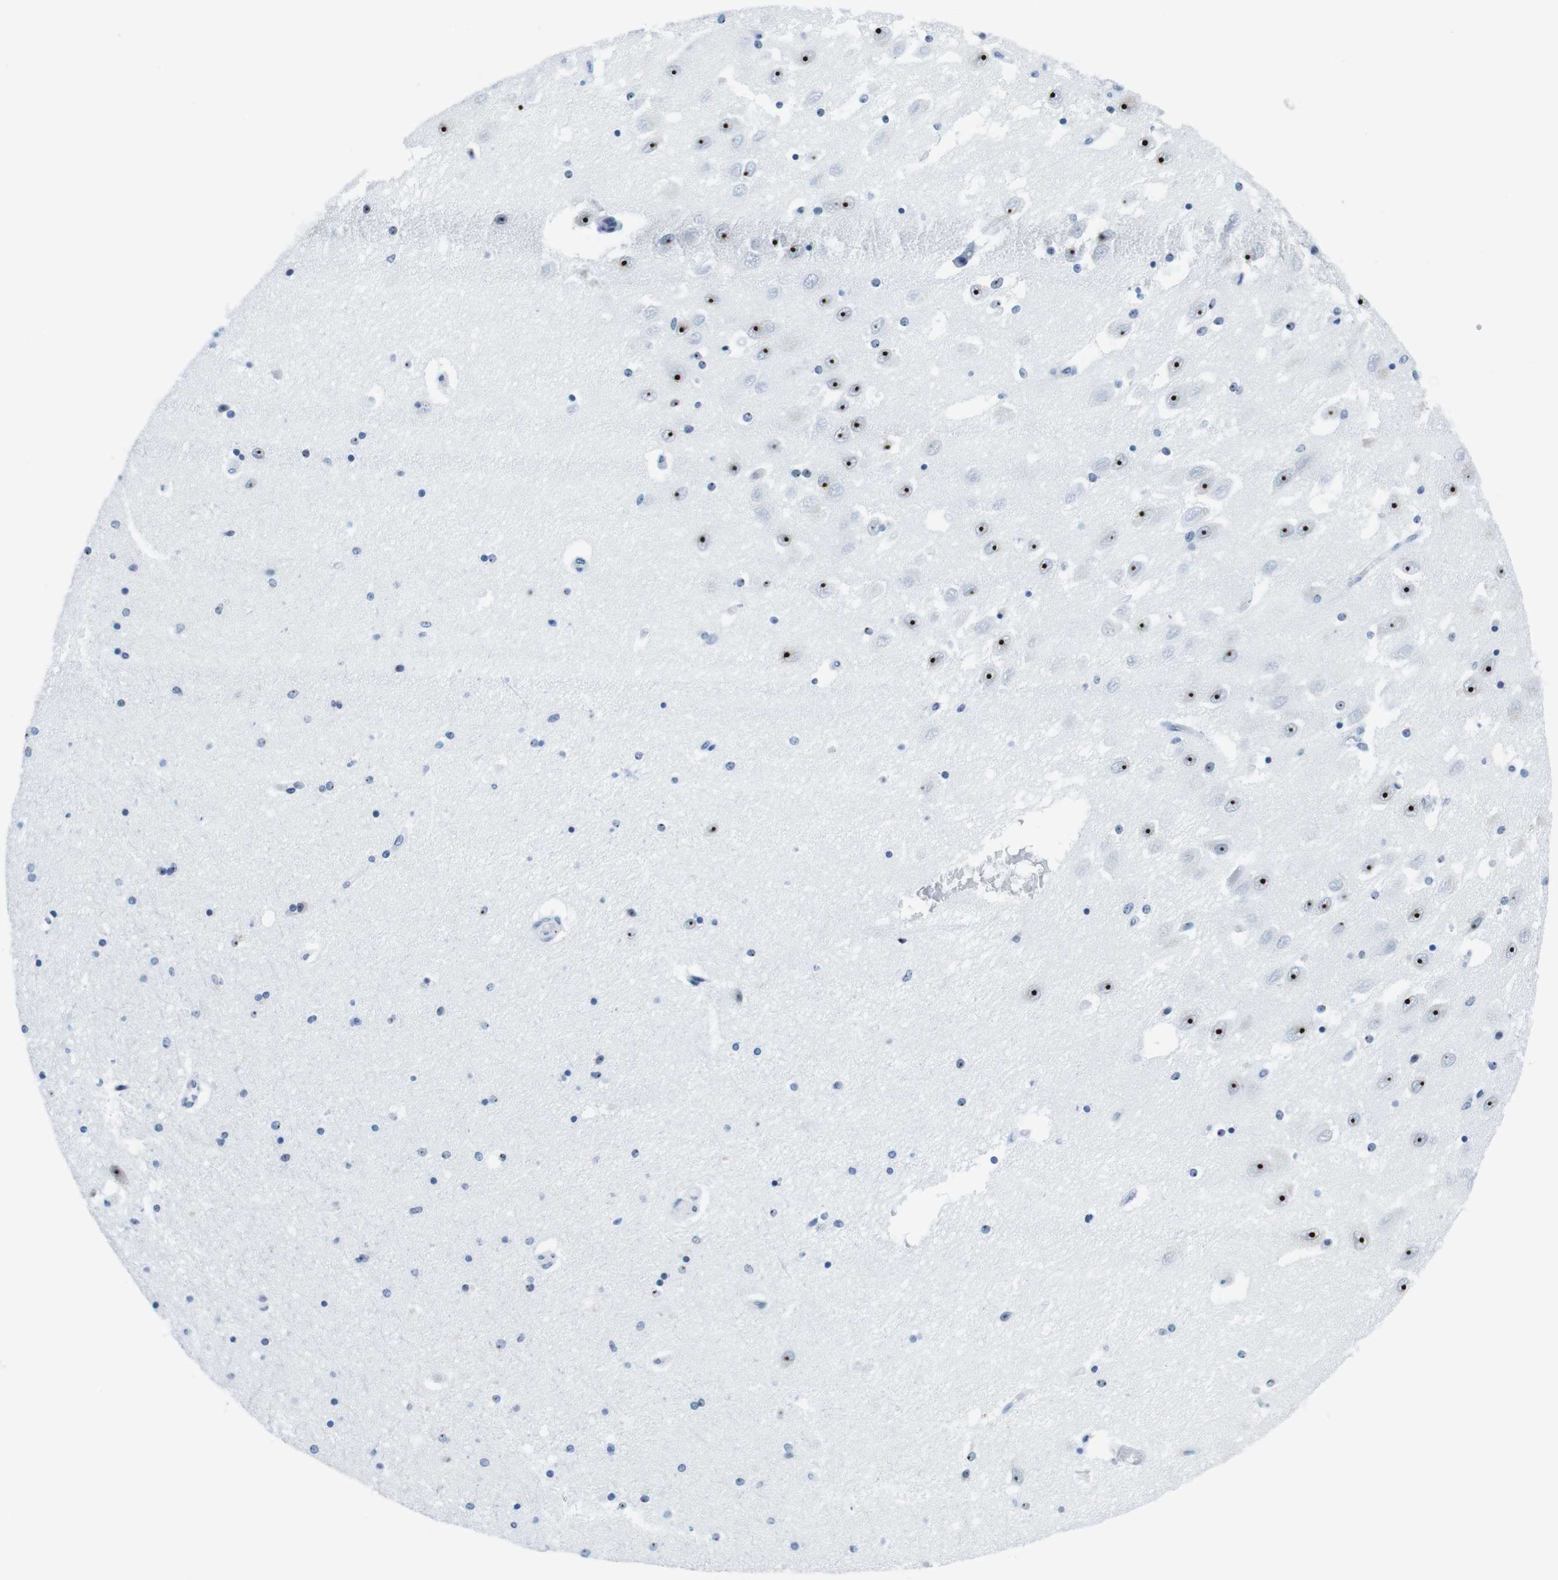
{"staining": {"intensity": "negative", "quantity": "none", "location": "none"}, "tissue": "hippocampus", "cell_type": "Glial cells", "image_type": "normal", "snomed": [{"axis": "morphology", "description": "Normal tissue, NOS"}, {"axis": "topography", "description": "Hippocampus"}], "caption": "A histopathology image of hippocampus stained for a protein reveals no brown staining in glial cells.", "gene": "NIFK", "patient": {"sex": "female", "age": 54}}